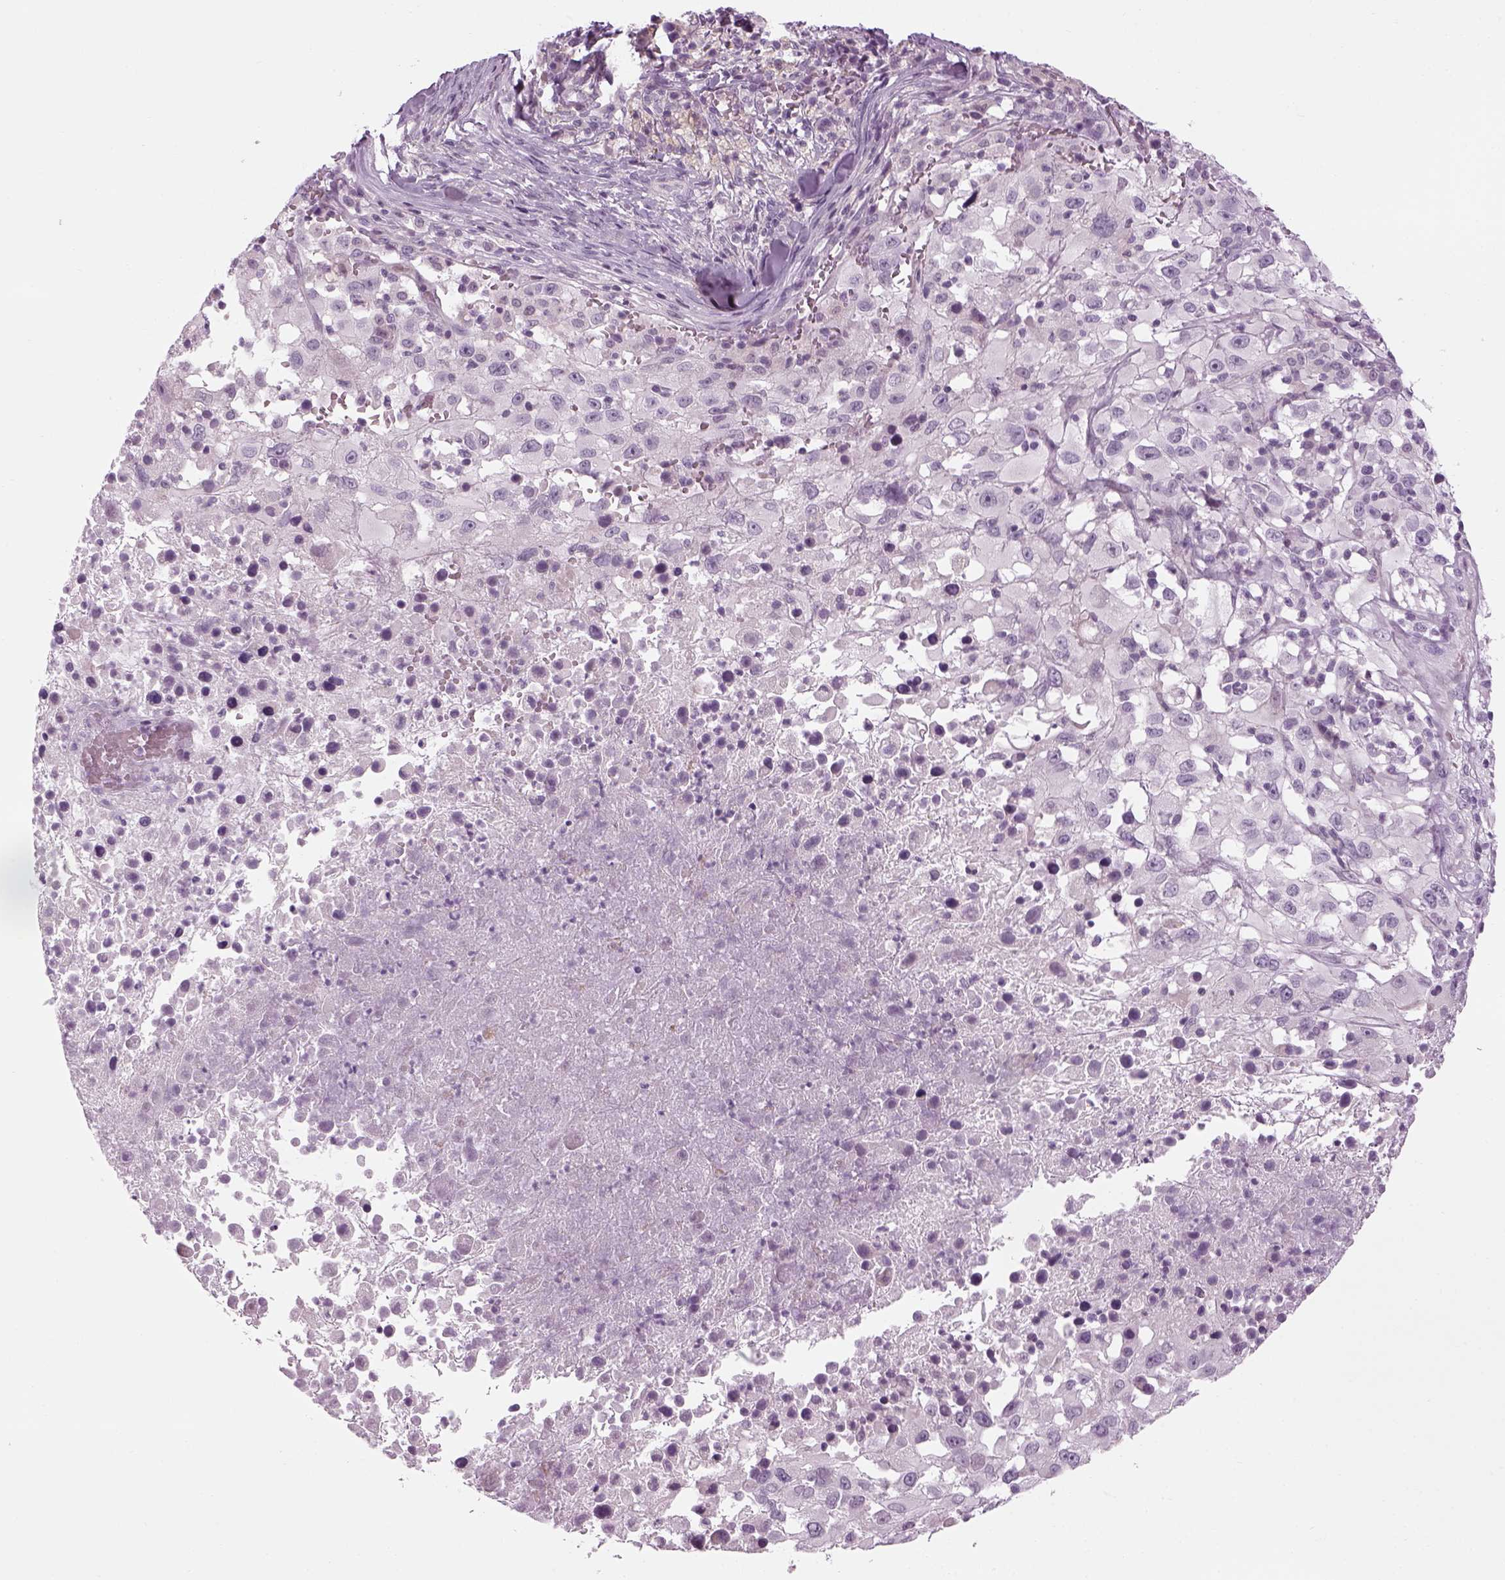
{"staining": {"intensity": "negative", "quantity": "none", "location": "none"}, "tissue": "melanoma", "cell_type": "Tumor cells", "image_type": "cancer", "snomed": [{"axis": "morphology", "description": "Malignant melanoma, Metastatic site"}, {"axis": "topography", "description": "Soft tissue"}], "caption": "A micrograph of human melanoma is negative for staining in tumor cells.", "gene": "LRRIQ3", "patient": {"sex": "male", "age": 50}}